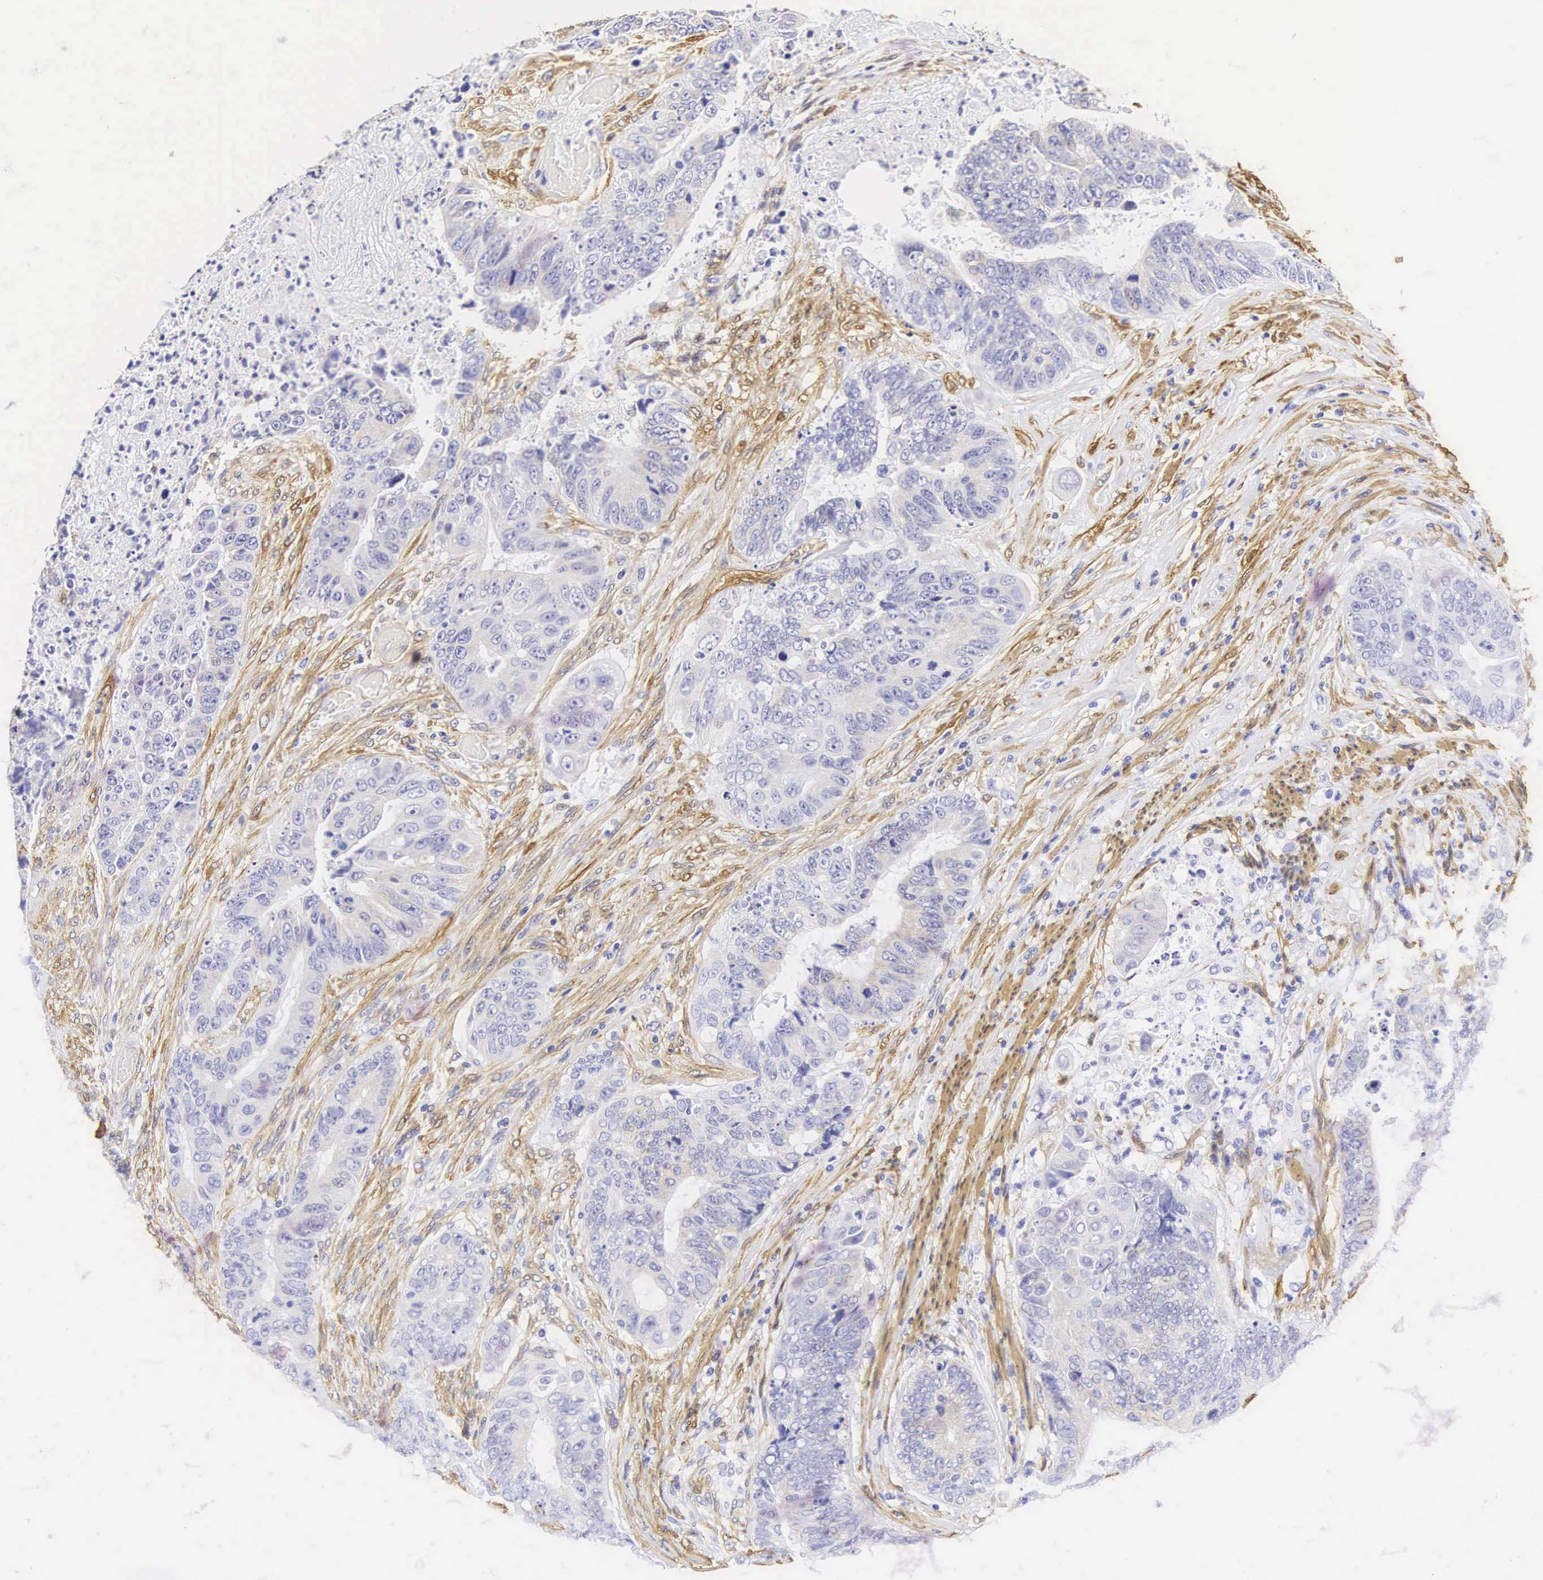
{"staining": {"intensity": "weak", "quantity": "<25%", "location": "cytoplasmic/membranous"}, "tissue": "colorectal cancer", "cell_type": "Tumor cells", "image_type": "cancer", "snomed": [{"axis": "morphology", "description": "Adenocarcinoma, NOS"}, {"axis": "topography", "description": "Rectum"}], "caption": "Colorectal cancer (adenocarcinoma) was stained to show a protein in brown. There is no significant staining in tumor cells.", "gene": "CNN1", "patient": {"sex": "female", "age": 65}}